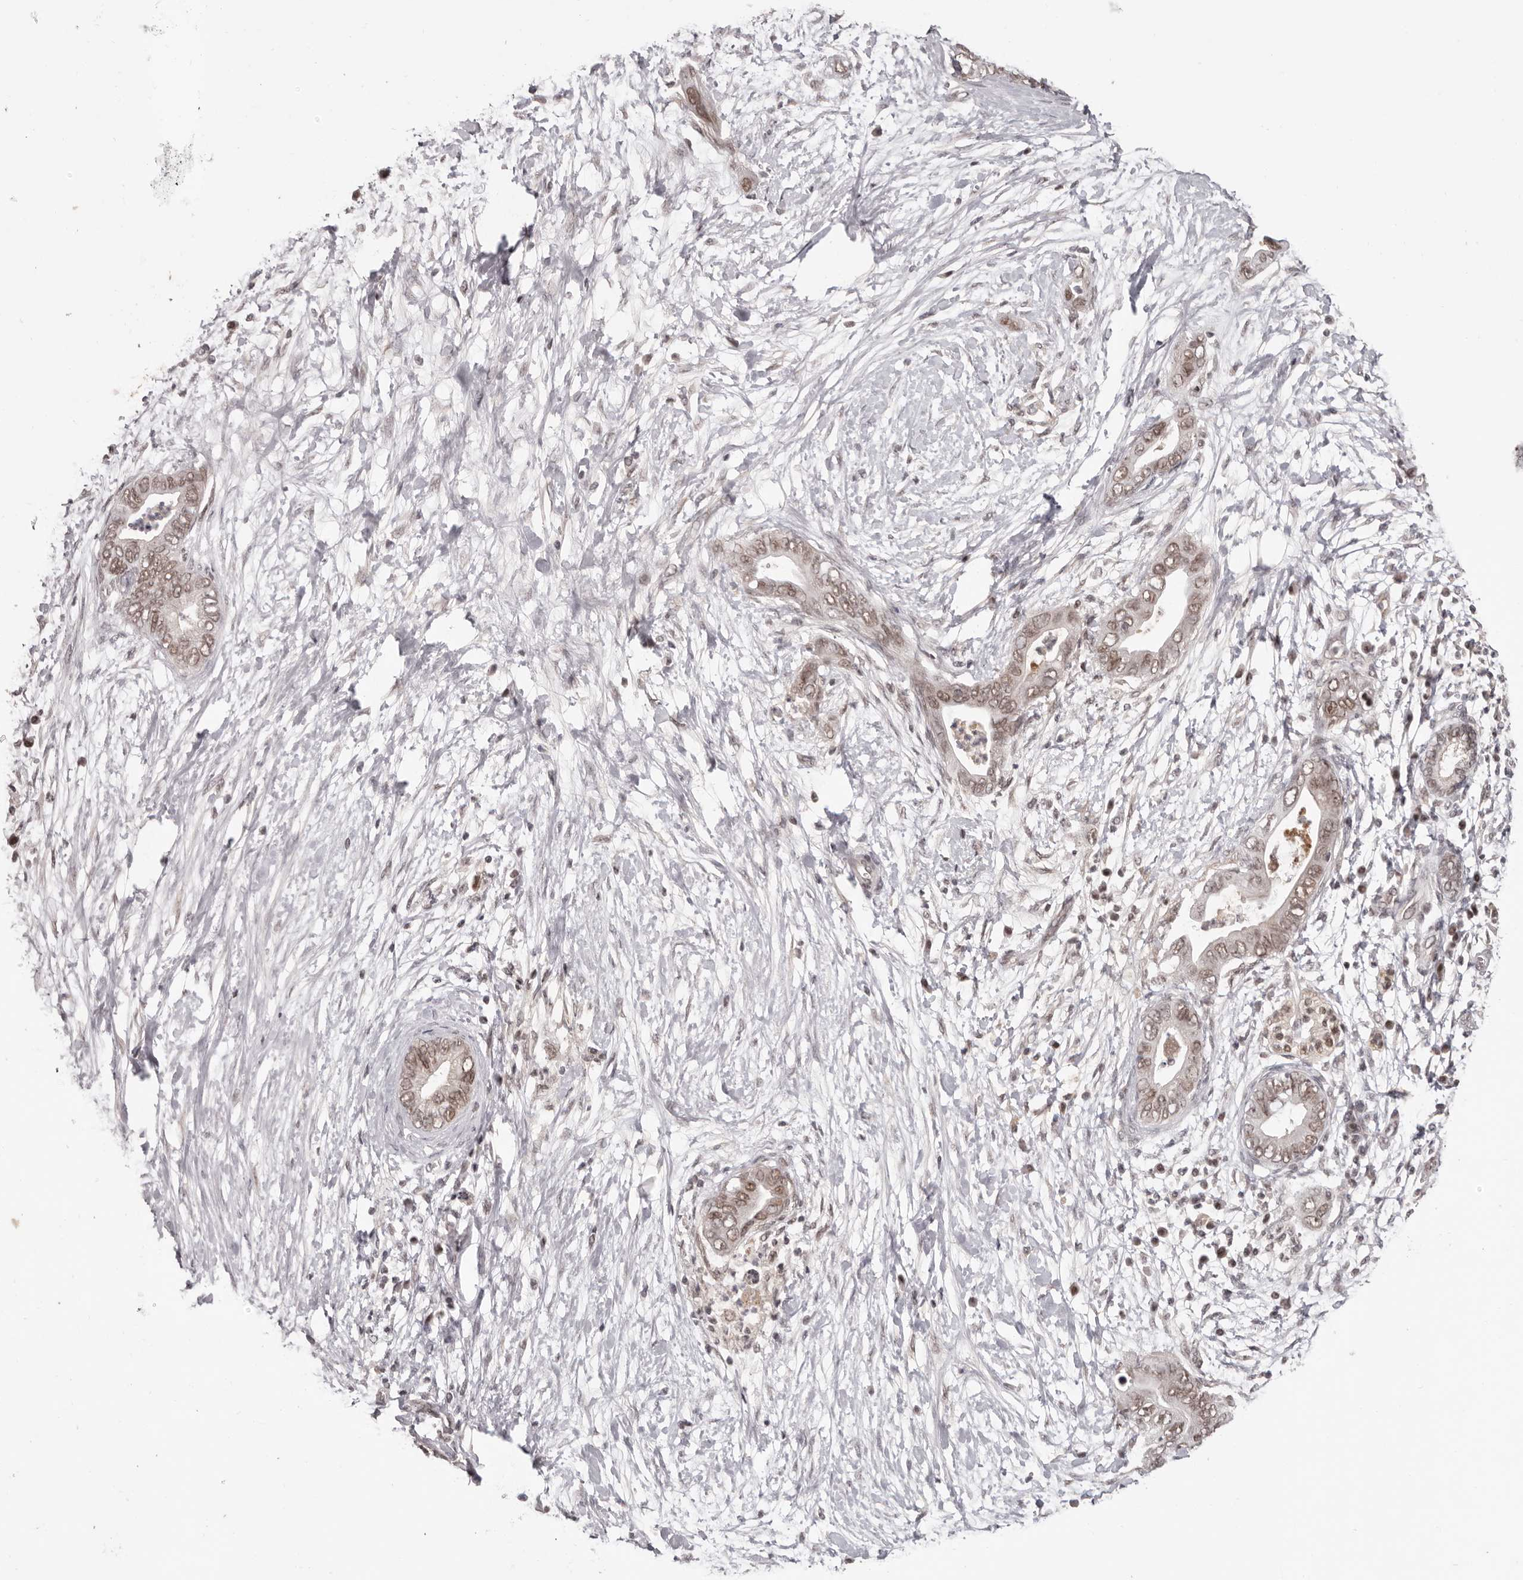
{"staining": {"intensity": "moderate", "quantity": ">75%", "location": "cytoplasmic/membranous,nuclear"}, "tissue": "pancreatic cancer", "cell_type": "Tumor cells", "image_type": "cancer", "snomed": [{"axis": "morphology", "description": "Adenocarcinoma, NOS"}, {"axis": "topography", "description": "Pancreas"}], "caption": "There is medium levels of moderate cytoplasmic/membranous and nuclear expression in tumor cells of pancreatic cancer, as demonstrated by immunohistochemical staining (brown color).", "gene": "TBX5", "patient": {"sex": "male", "age": 75}}